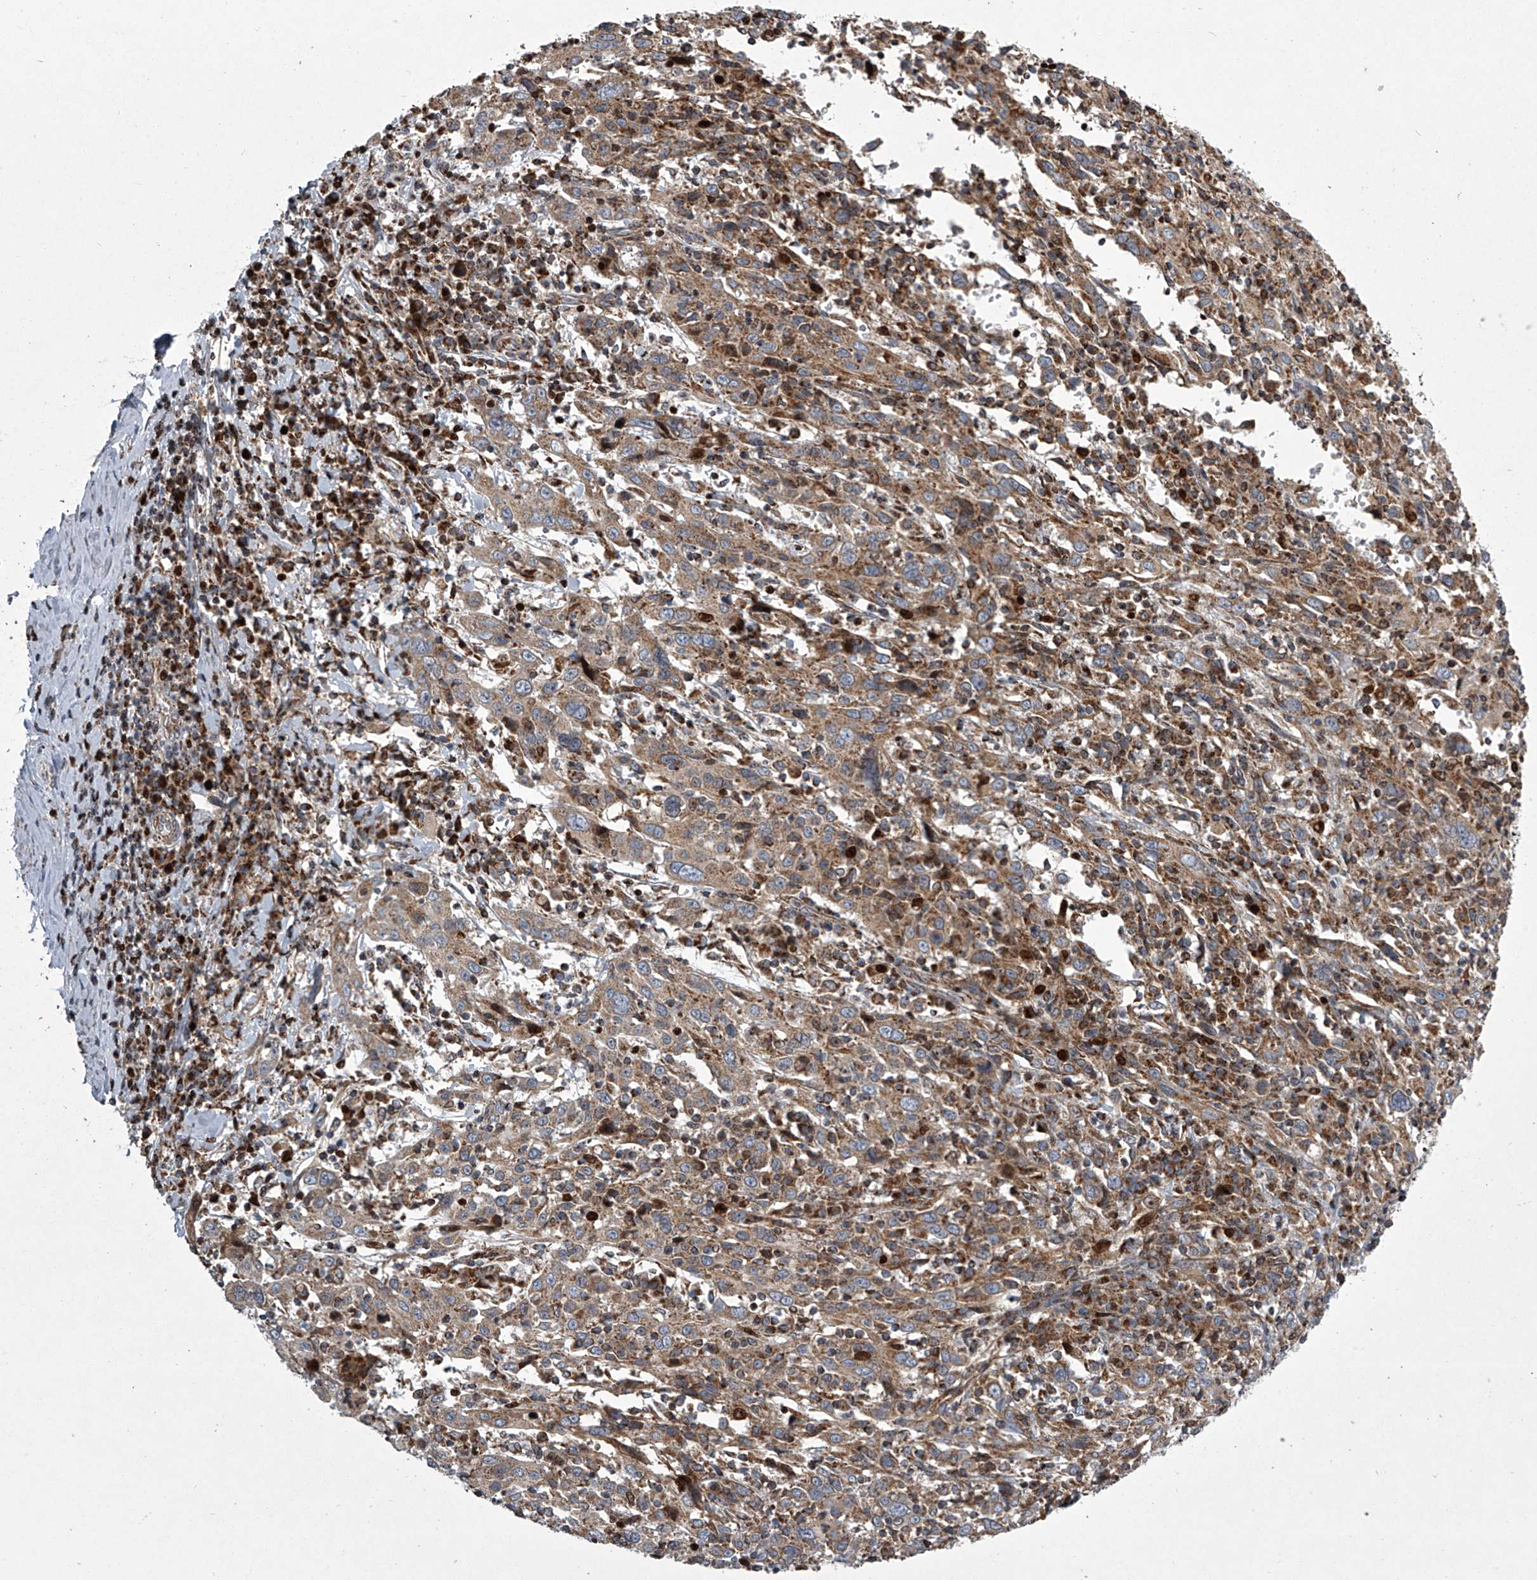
{"staining": {"intensity": "moderate", "quantity": ">75%", "location": "cytoplasmic/membranous"}, "tissue": "cervical cancer", "cell_type": "Tumor cells", "image_type": "cancer", "snomed": [{"axis": "morphology", "description": "Squamous cell carcinoma, NOS"}, {"axis": "topography", "description": "Cervix"}], "caption": "A high-resolution photomicrograph shows immunohistochemistry (IHC) staining of cervical cancer (squamous cell carcinoma), which shows moderate cytoplasmic/membranous positivity in approximately >75% of tumor cells.", "gene": "STRADA", "patient": {"sex": "female", "age": 46}}